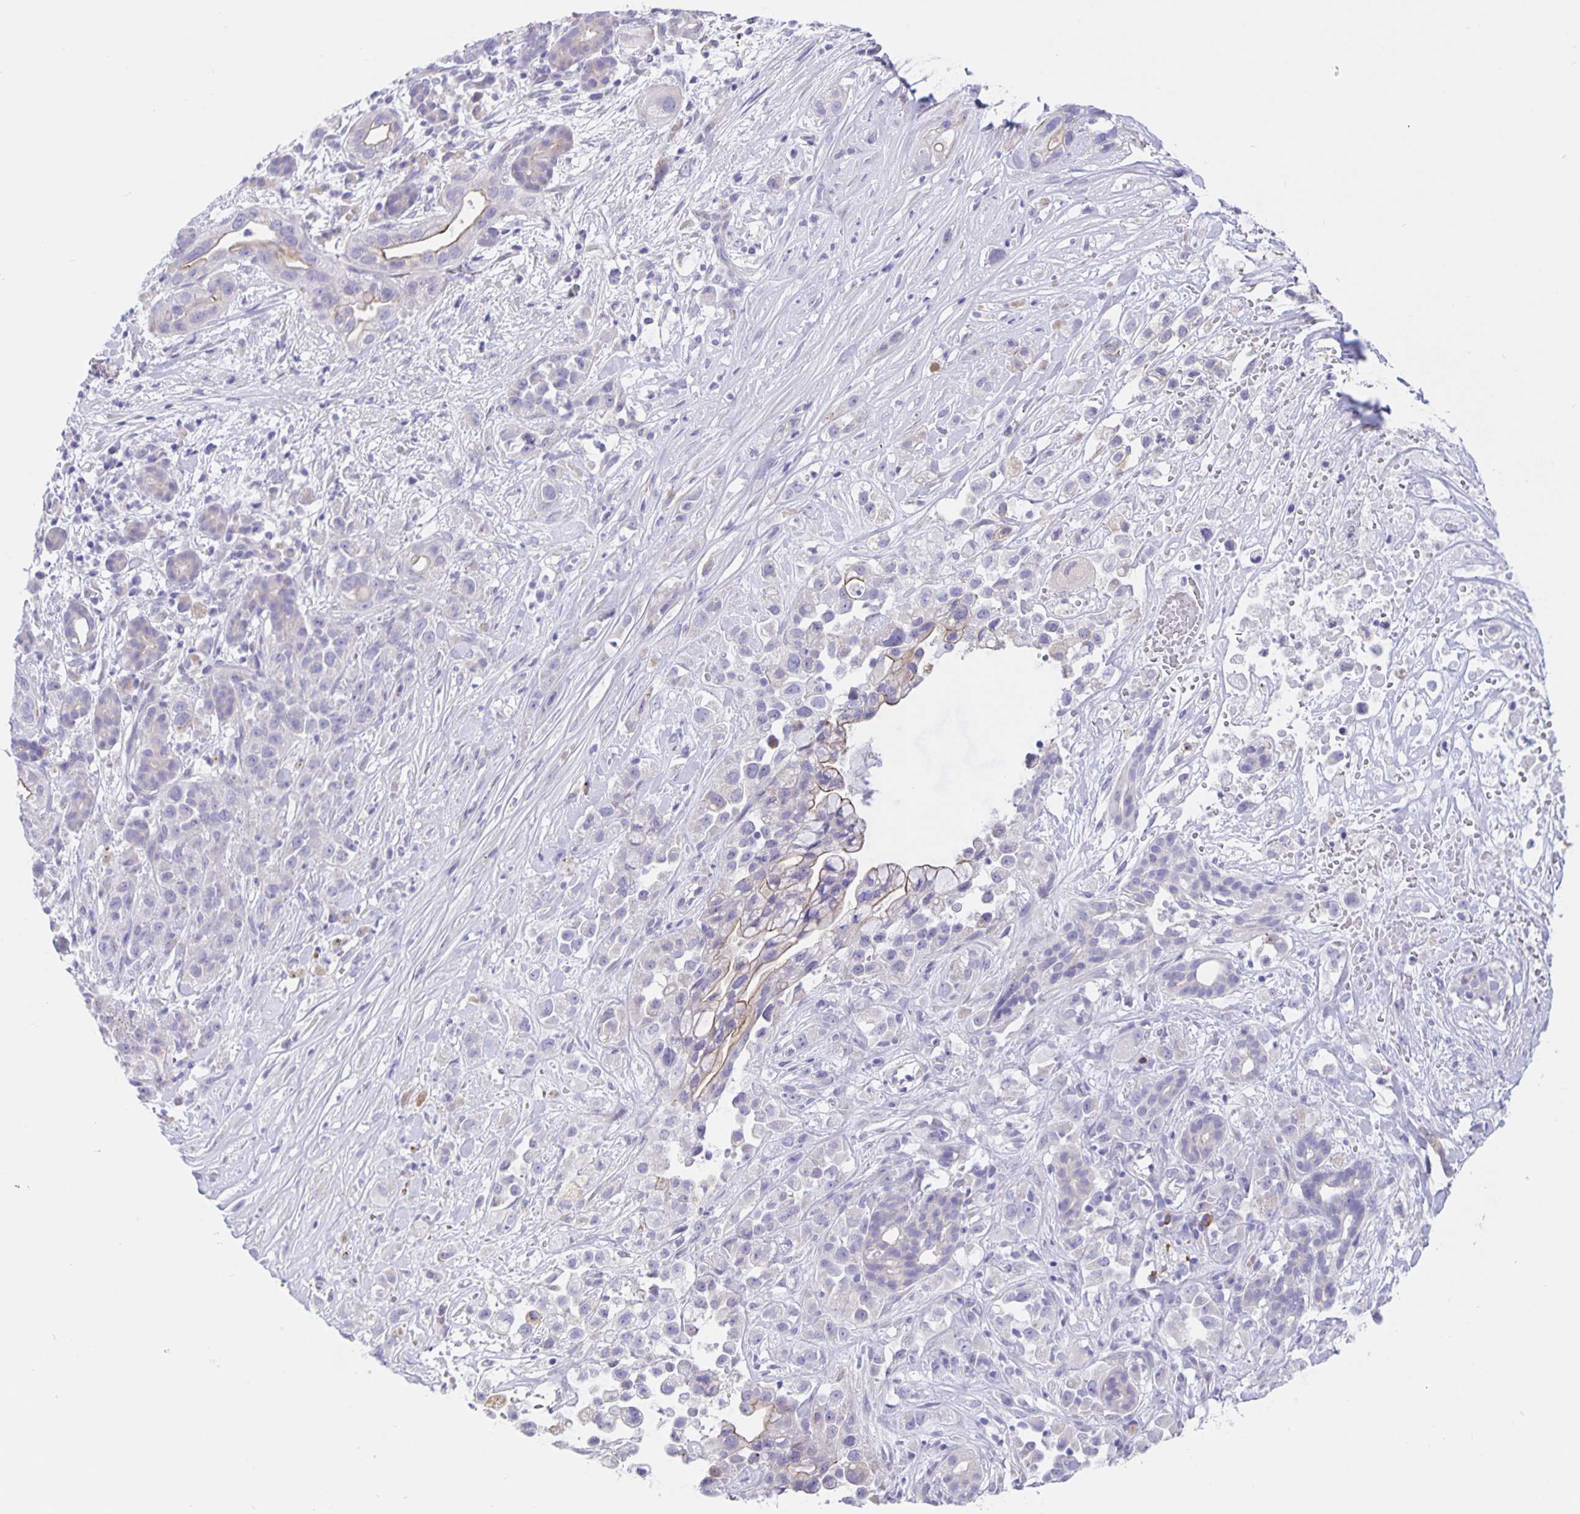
{"staining": {"intensity": "moderate", "quantity": "<25%", "location": "cytoplasmic/membranous"}, "tissue": "pancreatic cancer", "cell_type": "Tumor cells", "image_type": "cancer", "snomed": [{"axis": "morphology", "description": "Adenocarcinoma, NOS"}, {"axis": "topography", "description": "Pancreas"}], "caption": "Protein expression by IHC demonstrates moderate cytoplasmic/membranous positivity in about <25% of tumor cells in pancreatic adenocarcinoma.", "gene": "ERMN", "patient": {"sex": "male", "age": 44}}